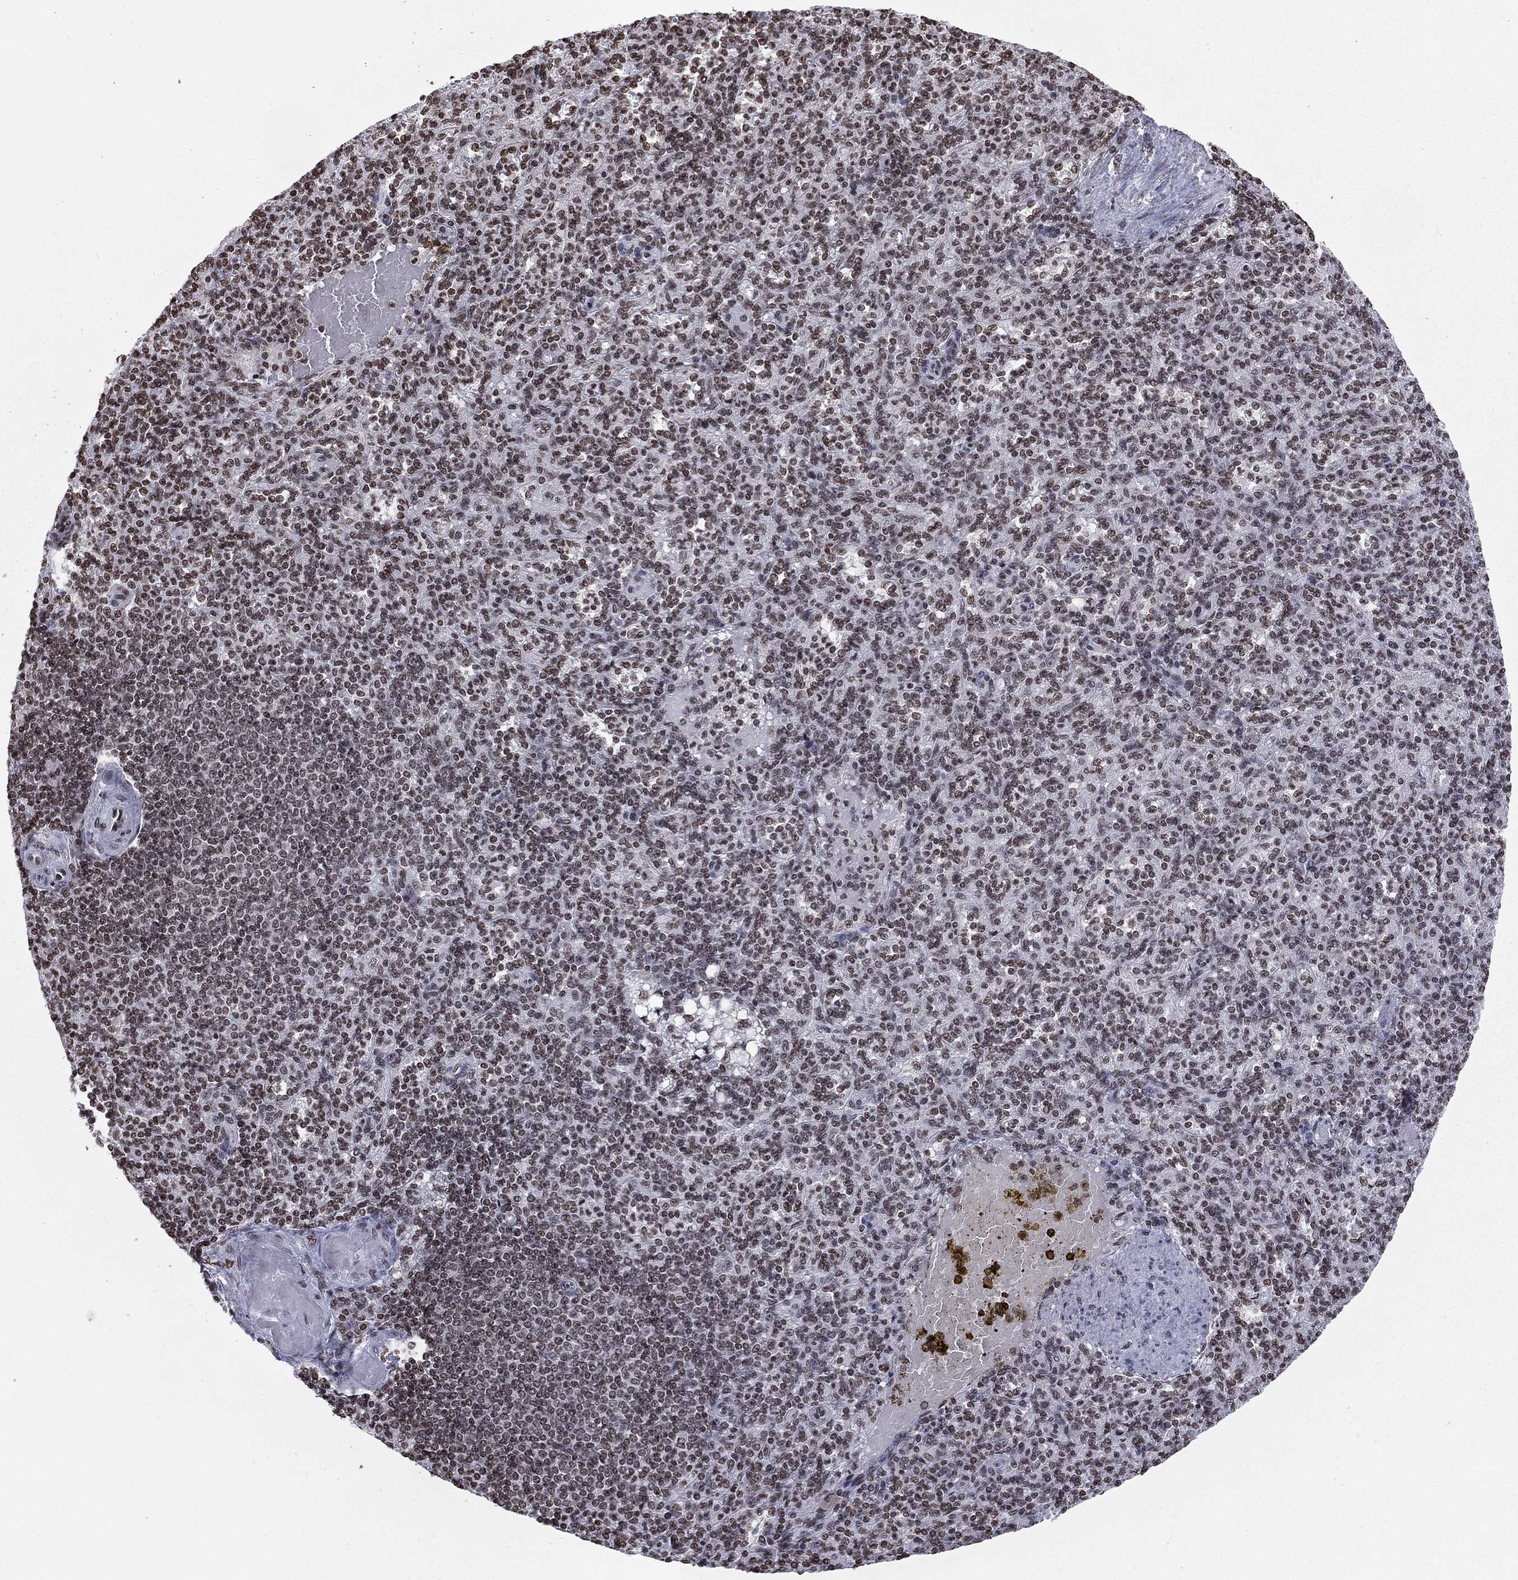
{"staining": {"intensity": "strong", "quantity": ">75%", "location": "nuclear"}, "tissue": "spleen", "cell_type": "Cells in red pulp", "image_type": "normal", "snomed": [{"axis": "morphology", "description": "Normal tissue, NOS"}, {"axis": "topography", "description": "Spleen"}], "caption": "Strong nuclear staining is present in approximately >75% of cells in red pulp in unremarkable spleen. (Stains: DAB in brown, nuclei in blue, Microscopy: brightfield microscopy at high magnification).", "gene": "RFX7", "patient": {"sex": "female", "age": 74}}